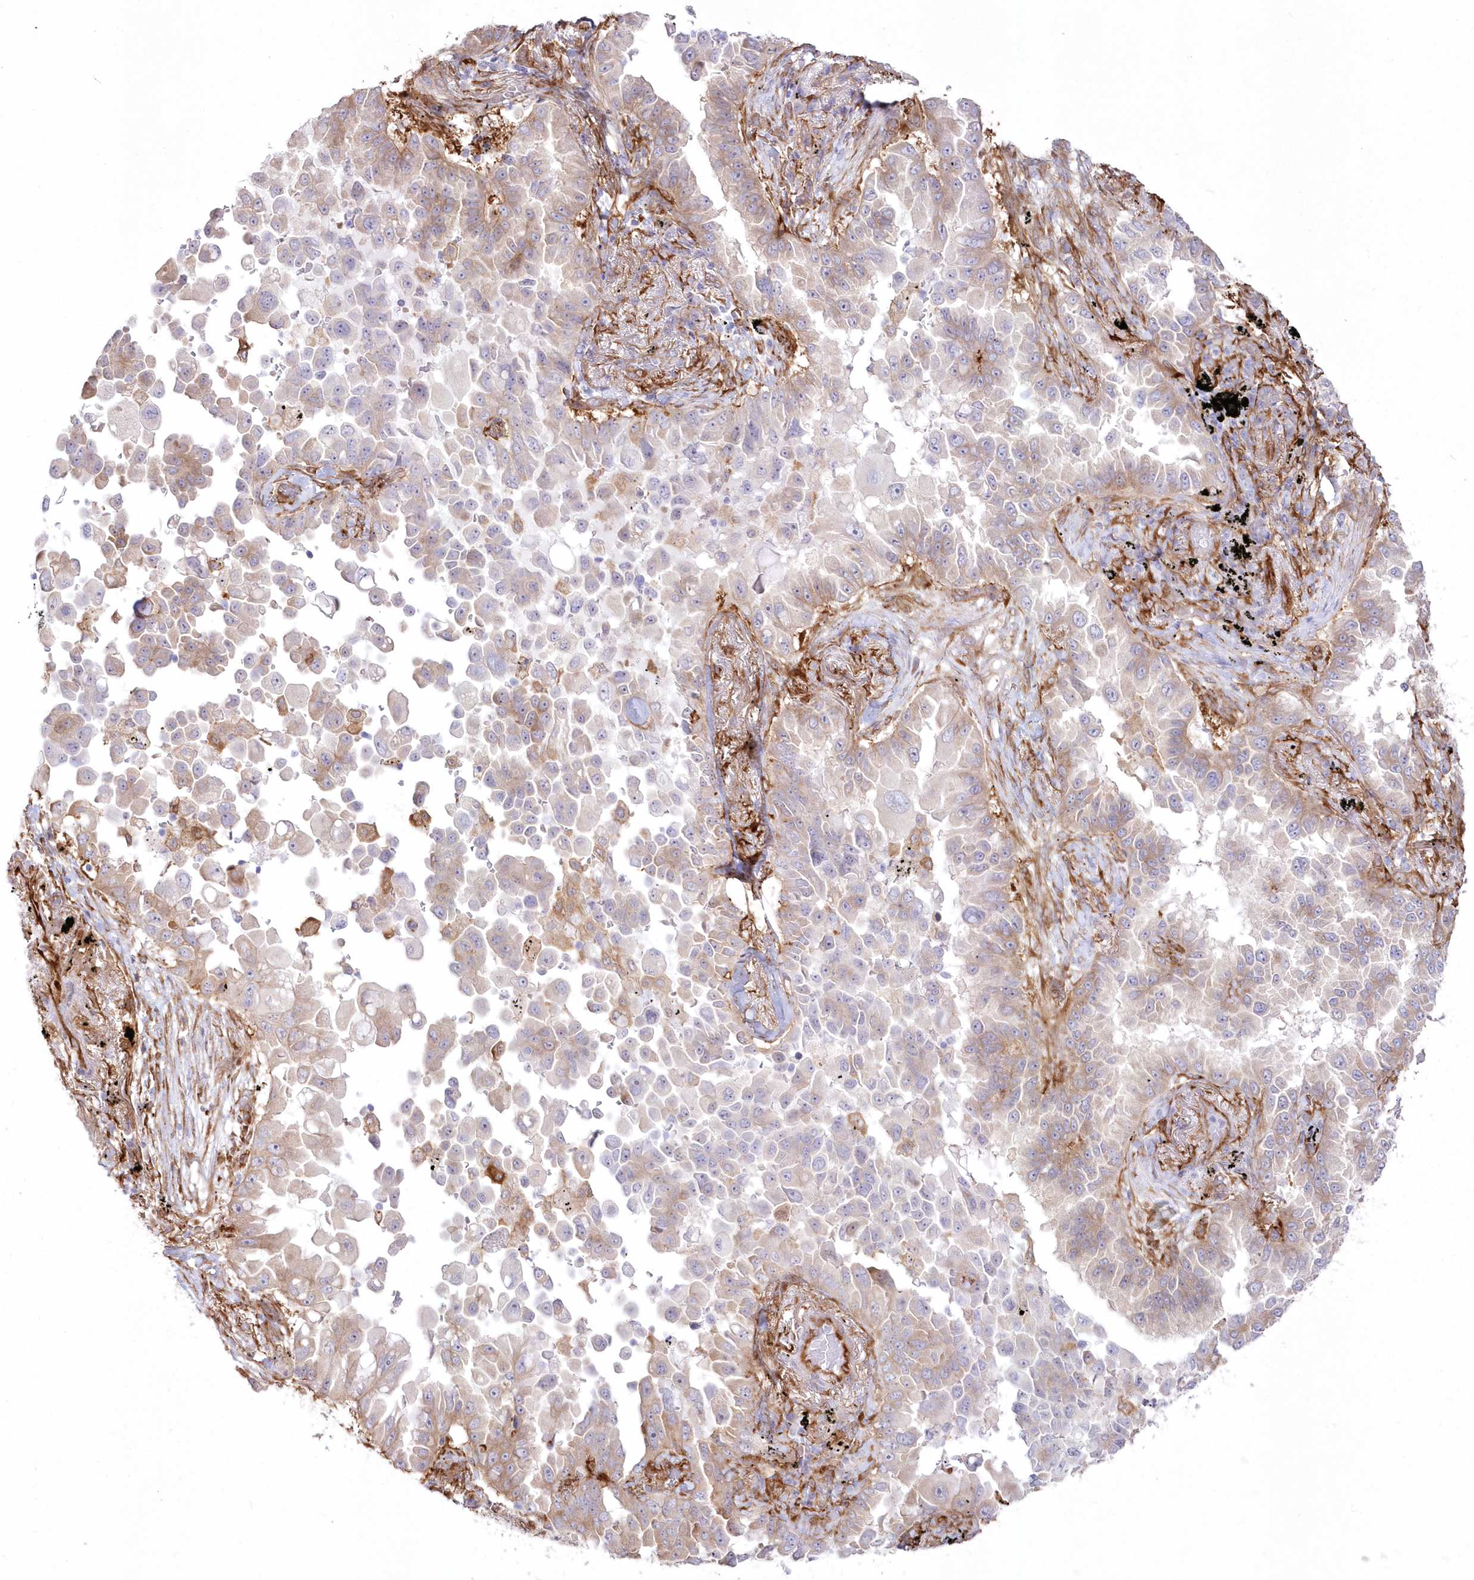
{"staining": {"intensity": "weak", "quantity": "25%-75%", "location": "cytoplasmic/membranous"}, "tissue": "lung cancer", "cell_type": "Tumor cells", "image_type": "cancer", "snomed": [{"axis": "morphology", "description": "Adenocarcinoma, NOS"}, {"axis": "topography", "description": "Lung"}], "caption": "A histopathology image of human adenocarcinoma (lung) stained for a protein exhibits weak cytoplasmic/membranous brown staining in tumor cells.", "gene": "SH3PXD2B", "patient": {"sex": "female", "age": 67}}